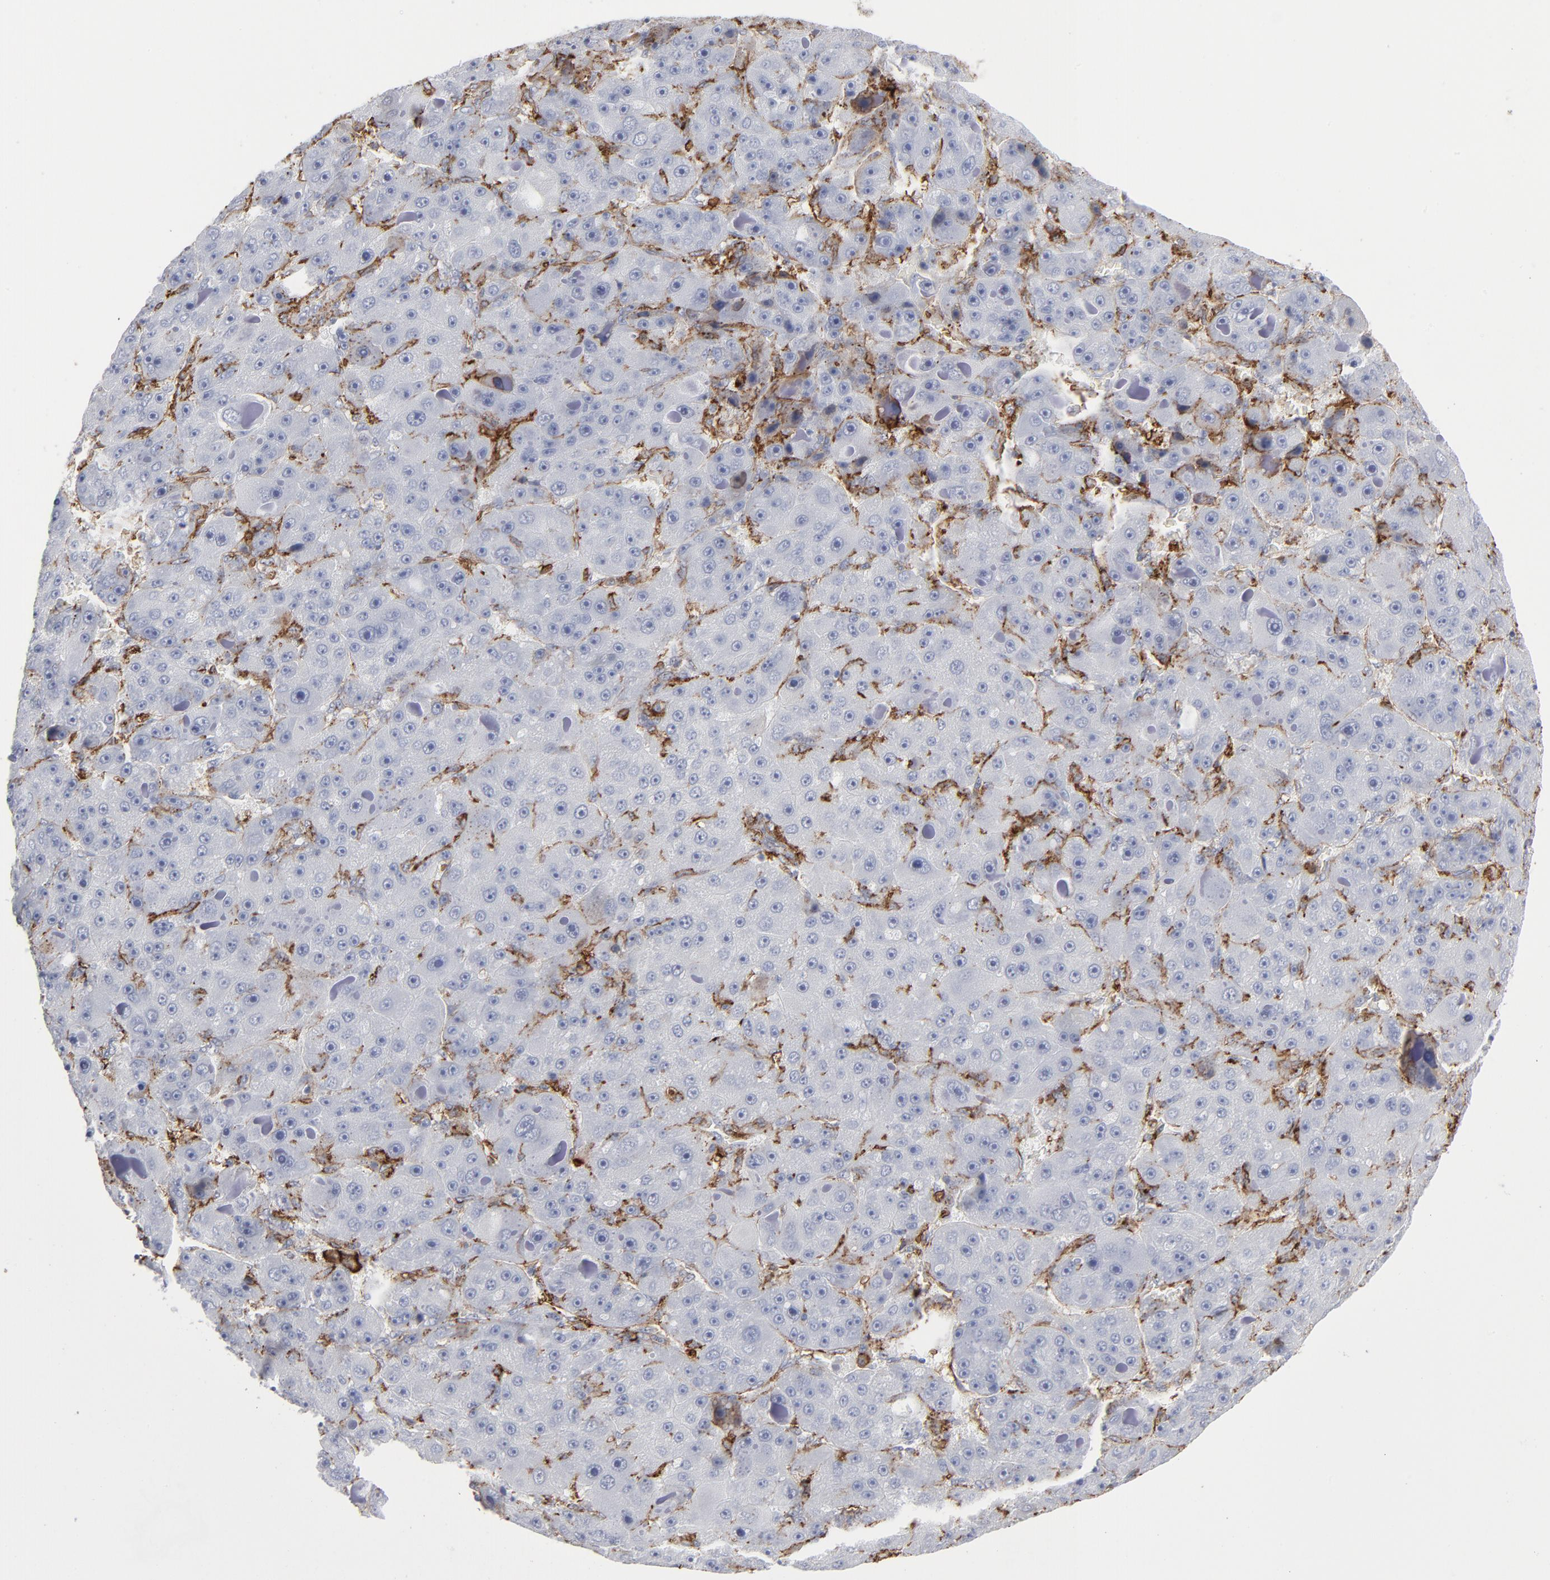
{"staining": {"intensity": "moderate", "quantity": "<25%", "location": "cytoplasmic/membranous"}, "tissue": "liver cancer", "cell_type": "Tumor cells", "image_type": "cancer", "snomed": [{"axis": "morphology", "description": "Carcinoma, Hepatocellular, NOS"}, {"axis": "topography", "description": "Liver"}], "caption": "Human liver cancer stained with a protein marker displays moderate staining in tumor cells.", "gene": "ANXA5", "patient": {"sex": "male", "age": 76}}